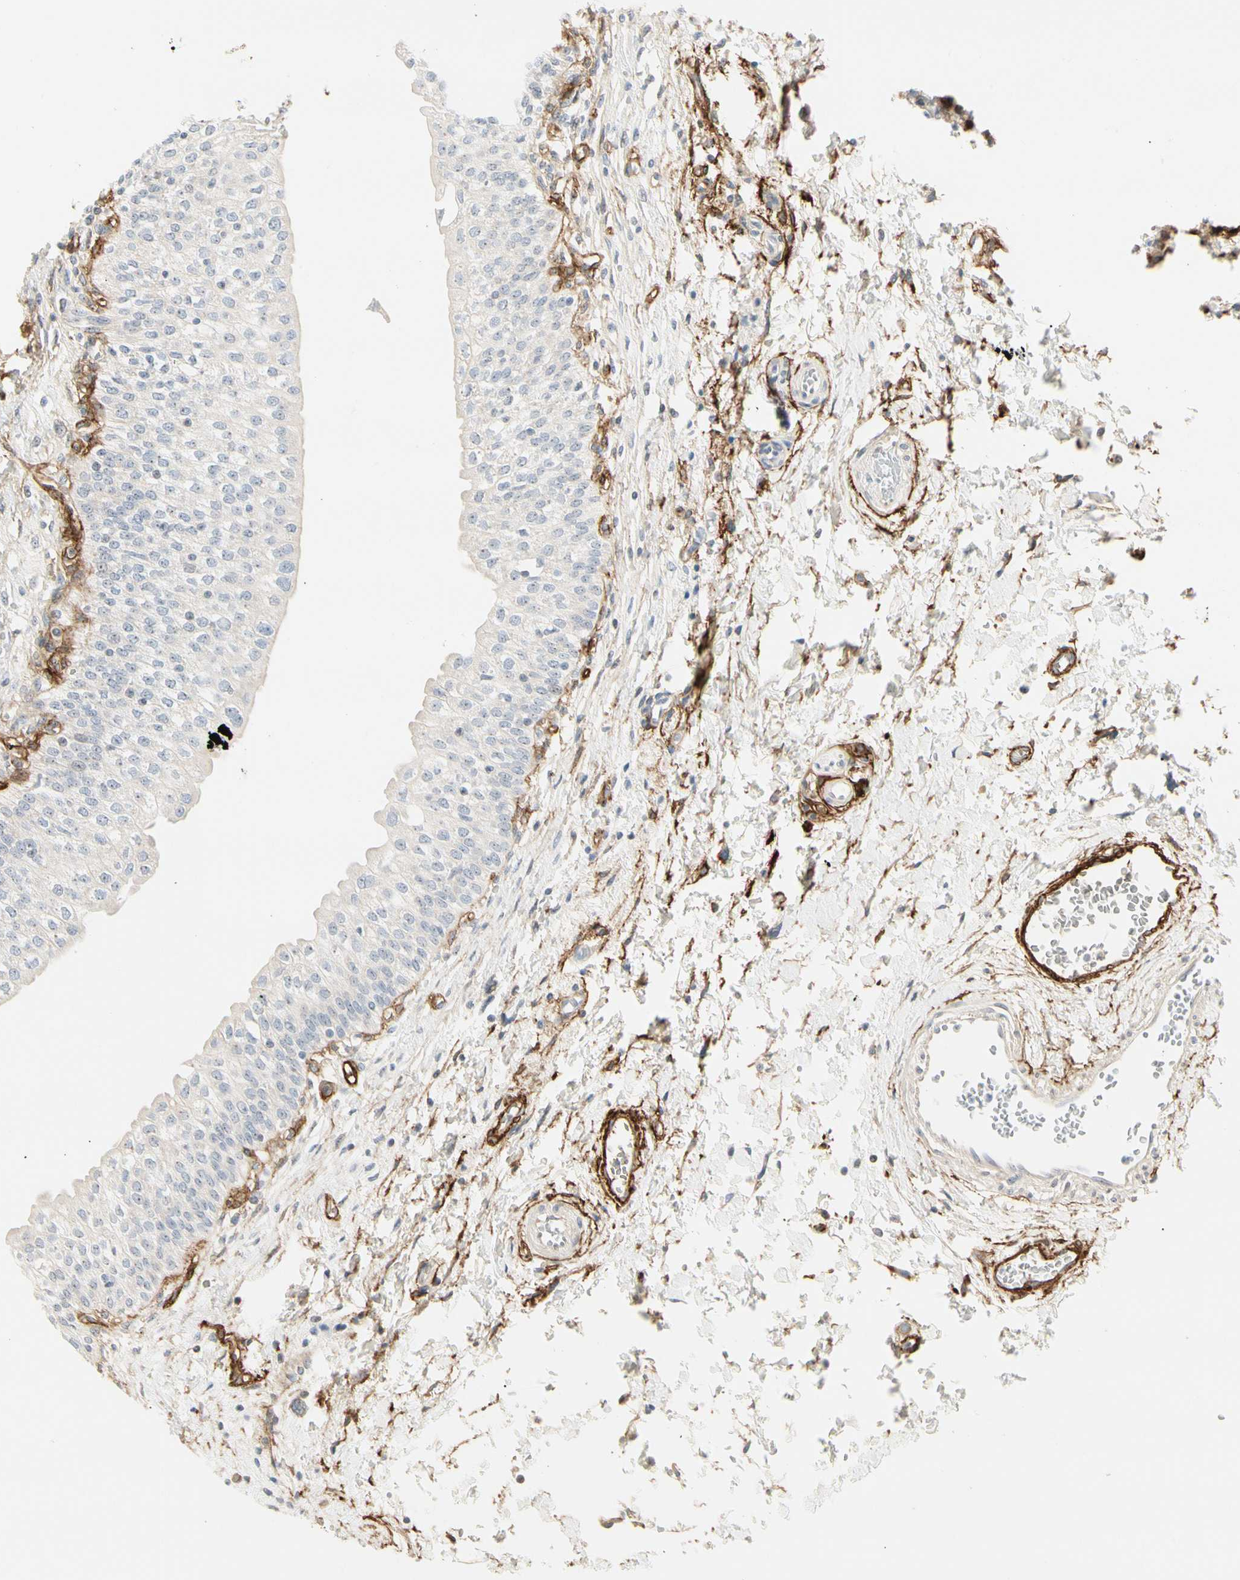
{"staining": {"intensity": "negative", "quantity": "none", "location": "none"}, "tissue": "urinary bladder", "cell_type": "Urothelial cells", "image_type": "normal", "snomed": [{"axis": "morphology", "description": "Normal tissue, NOS"}, {"axis": "topography", "description": "Urinary bladder"}], "caption": "The micrograph exhibits no staining of urothelial cells in benign urinary bladder. (Stains: DAB (3,3'-diaminobenzidine) IHC with hematoxylin counter stain, Microscopy: brightfield microscopy at high magnification).", "gene": "GGT5", "patient": {"sex": "male", "age": 55}}